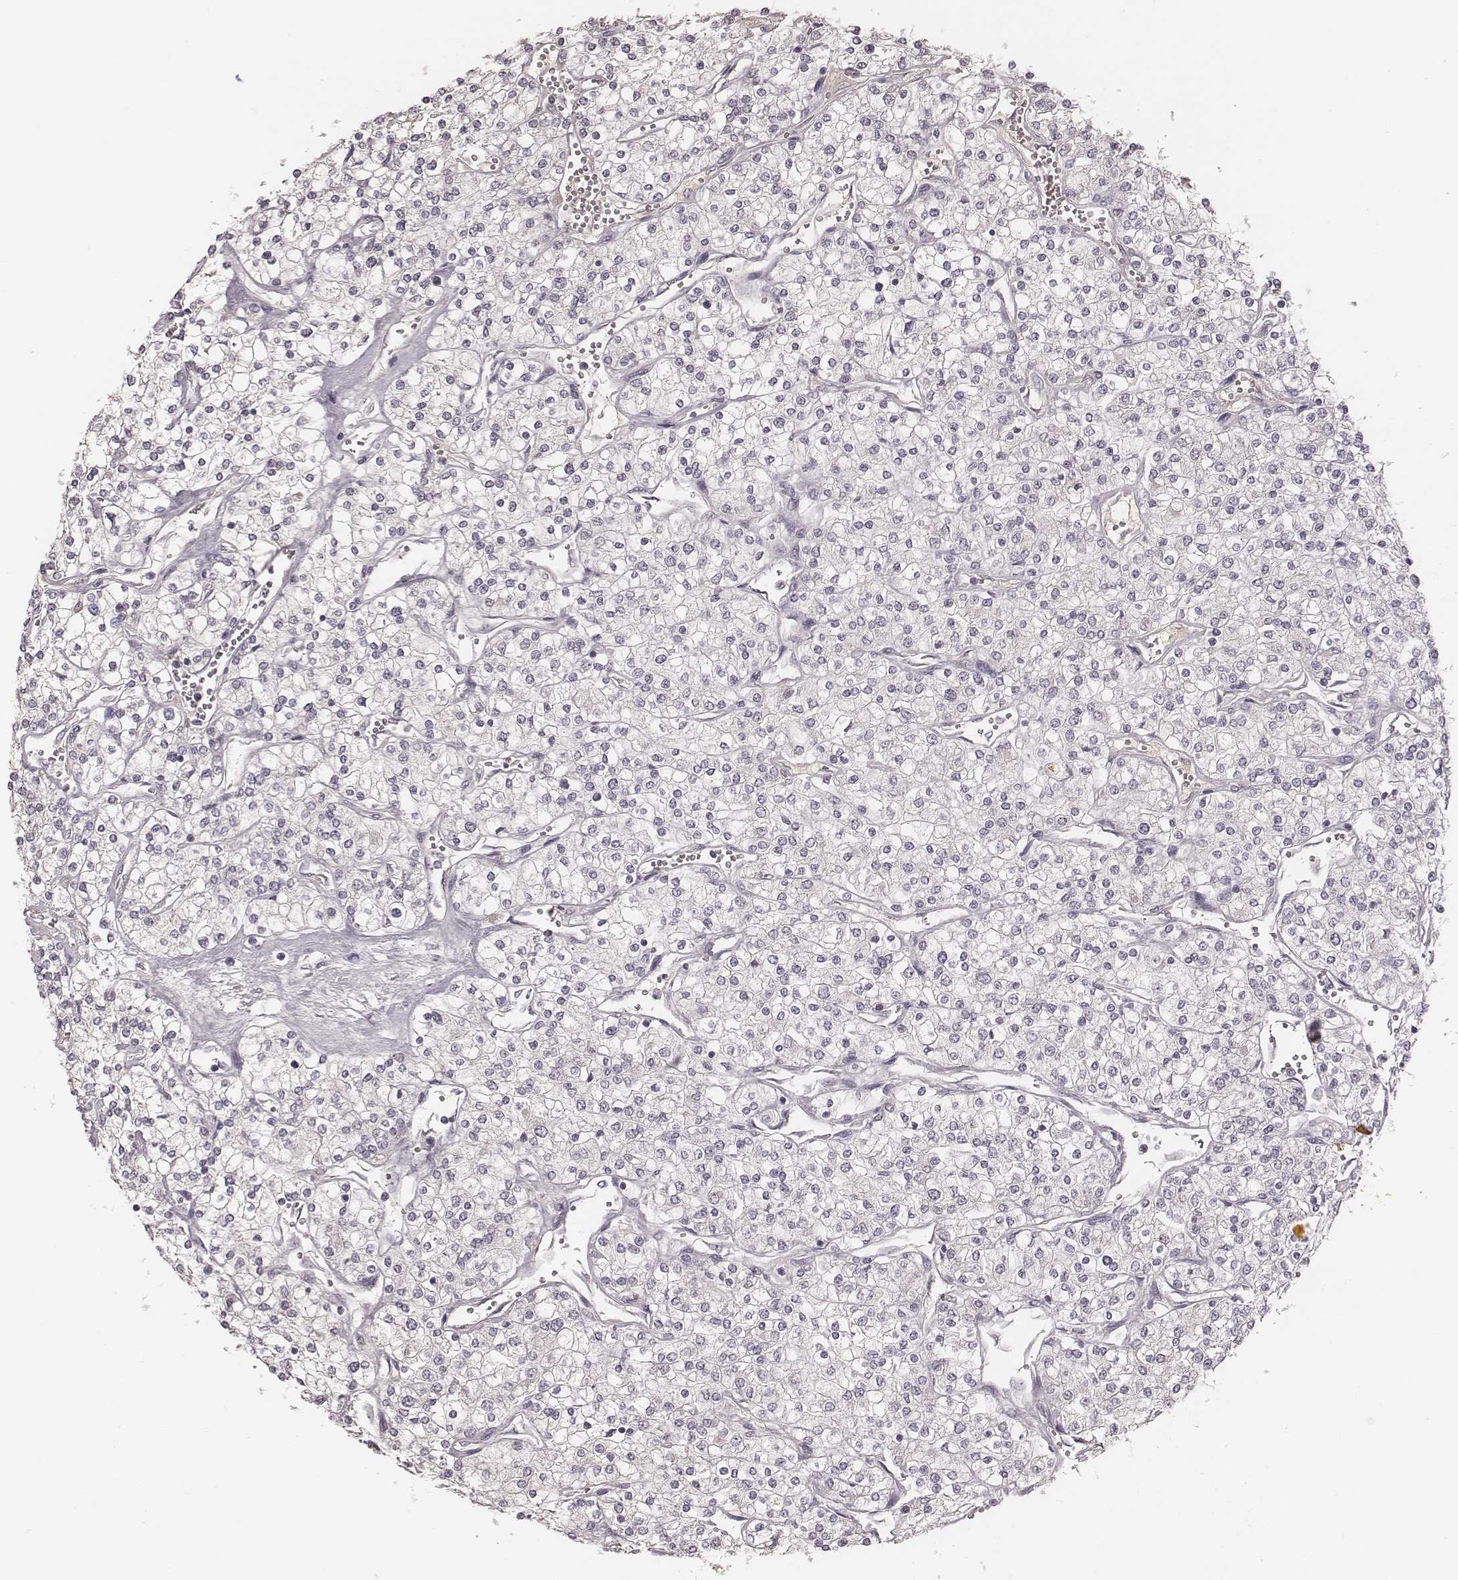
{"staining": {"intensity": "negative", "quantity": "none", "location": "none"}, "tissue": "renal cancer", "cell_type": "Tumor cells", "image_type": "cancer", "snomed": [{"axis": "morphology", "description": "Adenocarcinoma, NOS"}, {"axis": "topography", "description": "Kidney"}], "caption": "Immunohistochemistry photomicrograph of human adenocarcinoma (renal) stained for a protein (brown), which demonstrates no positivity in tumor cells. (DAB immunohistochemistry with hematoxylin counter stain).", "gene": "MSX1", "patient": {"sex": "male", "age": 80}}